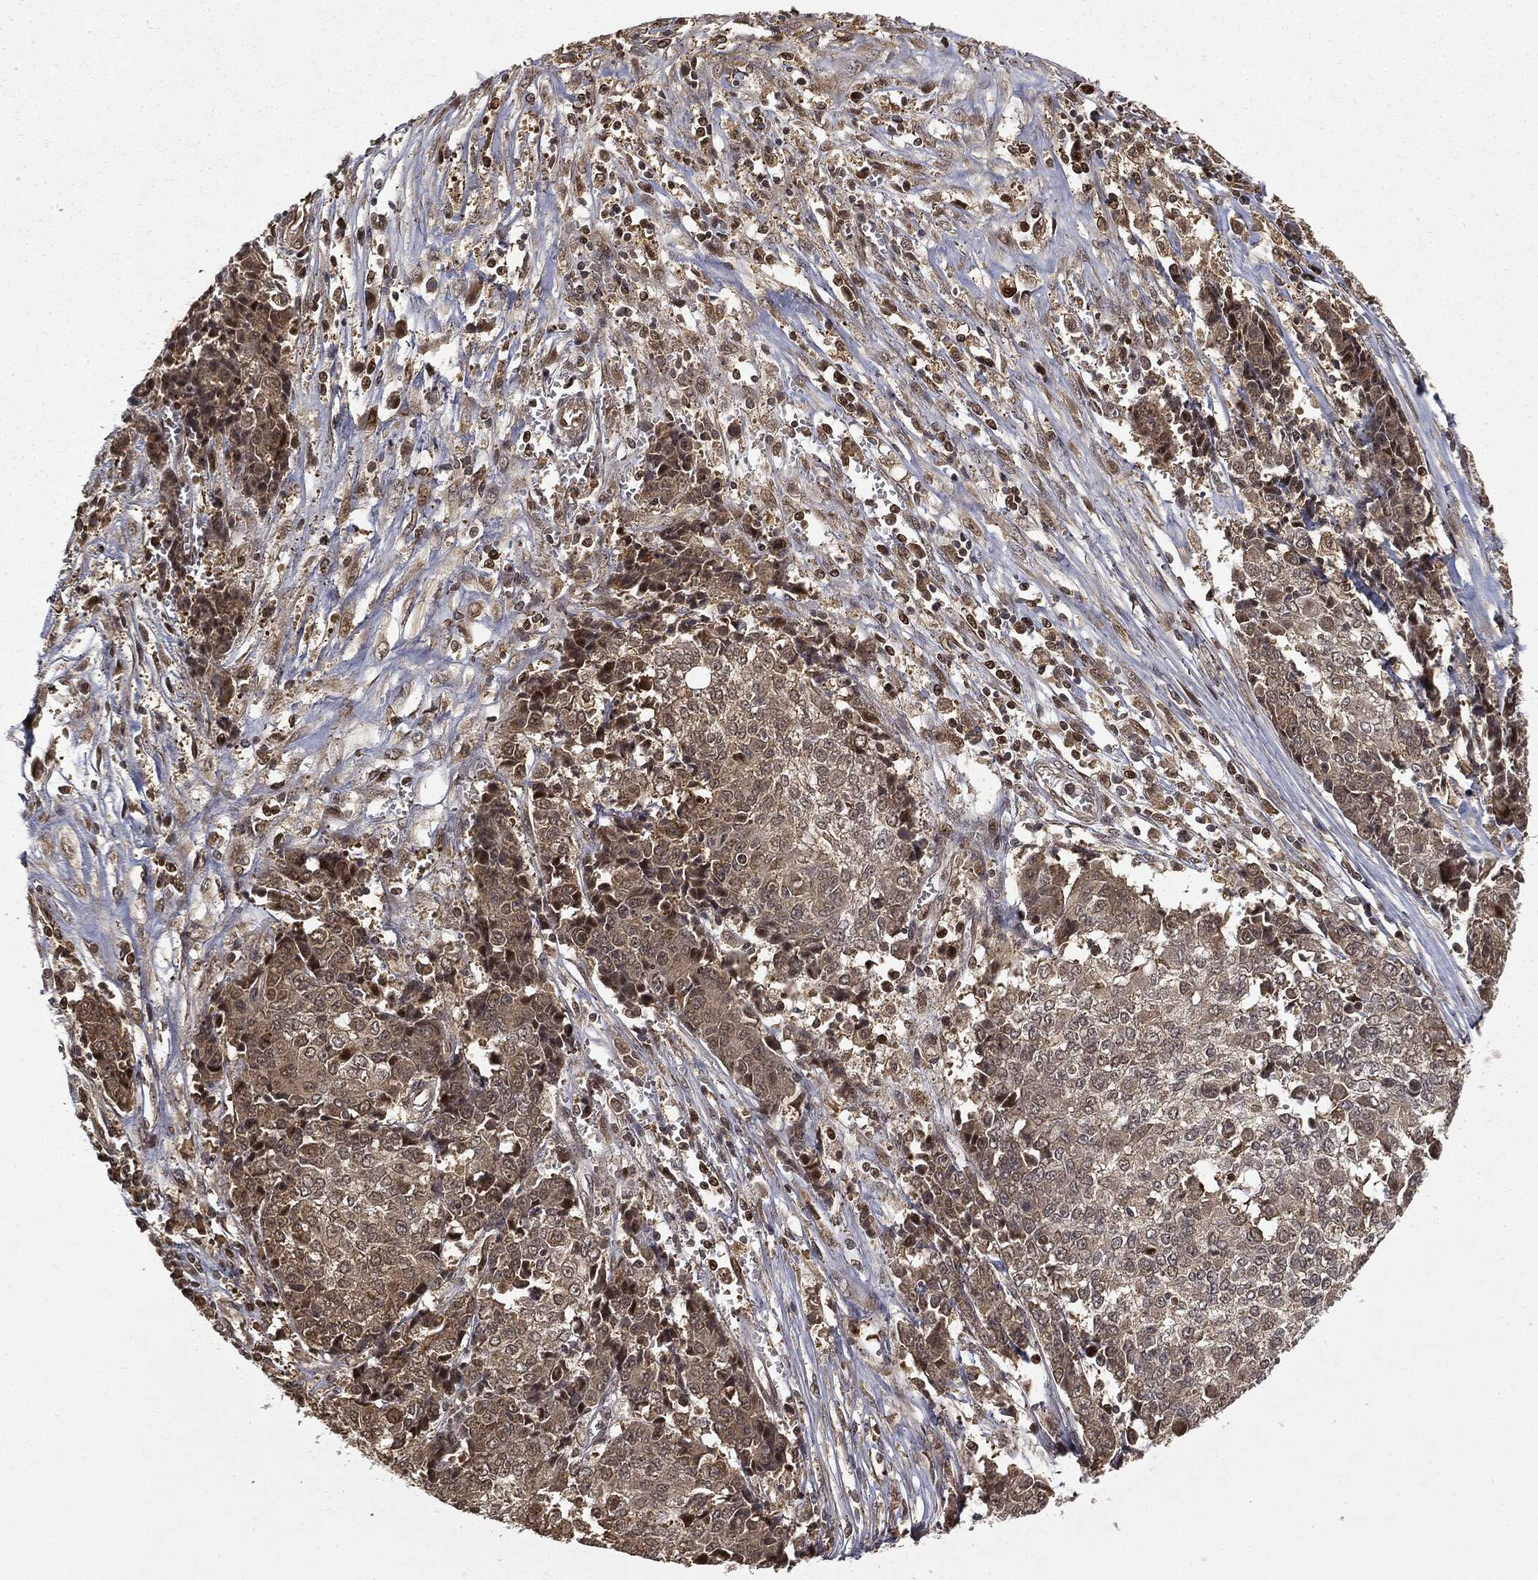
{"staining": {"intensity": "weak", "quantity": "25%-75%", "location": "cytoplasmic/membranous"}, "tissue": "ovarian cancer", "cell_type": "Tumor cells", "image_type": "cancer", "snomed": [{"axis": "morphology", "description": "Carcinoma, endometroid"}, {"axis": "topography", "description": "Ovary"}], "caption": "A high-resolution image shows immunohistochemistry (IHC) staining of ovarian cancer (endometroid carcinoma), which exhibits weak cytoplasmic/membranous staining in about 25%-75% of tumor cells.", "gene": "ZNHIT6", "patient": {"sex": "female", "age": 42}}